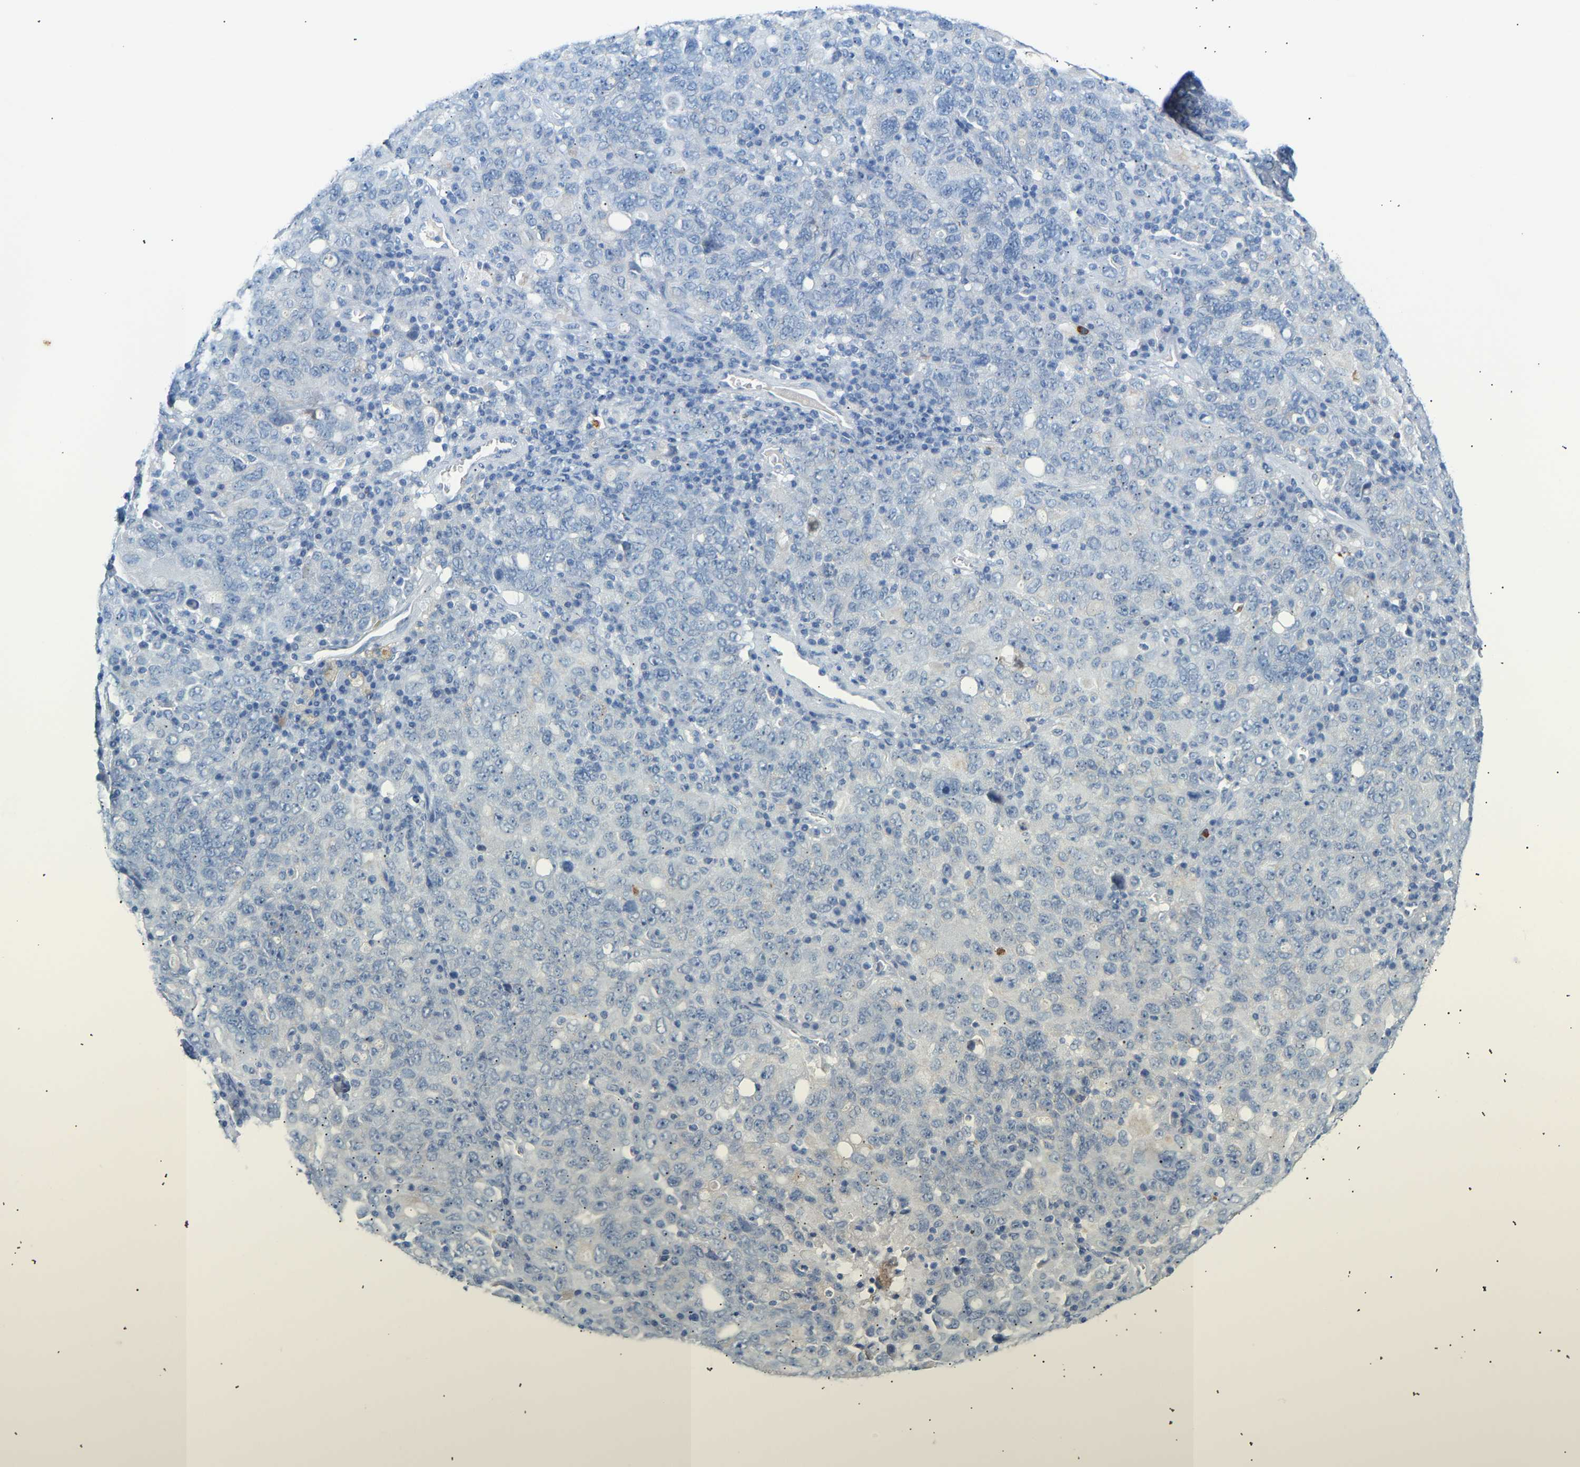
{"staining": {"intensity": "negative", "quantity": "none", "location": "none"}, "tissue": "ovarian cancer", "cell_type": "Tumor cells", "image_type": "cancer", "snomed": [{"axis": "morphology", "description": "Carcinoma, endometroid"}, {"axis": "topography", "description": "Ovary"}], "caption": "Immunohistochemical staining of human ovarian cancer reveals no significant staining in tumor cells. (DAB immunohistochemistry visualized using brightfield microscopy, high magnification).", "gene": "PEX1", "patient": {"sex": "female", "age": 62}}